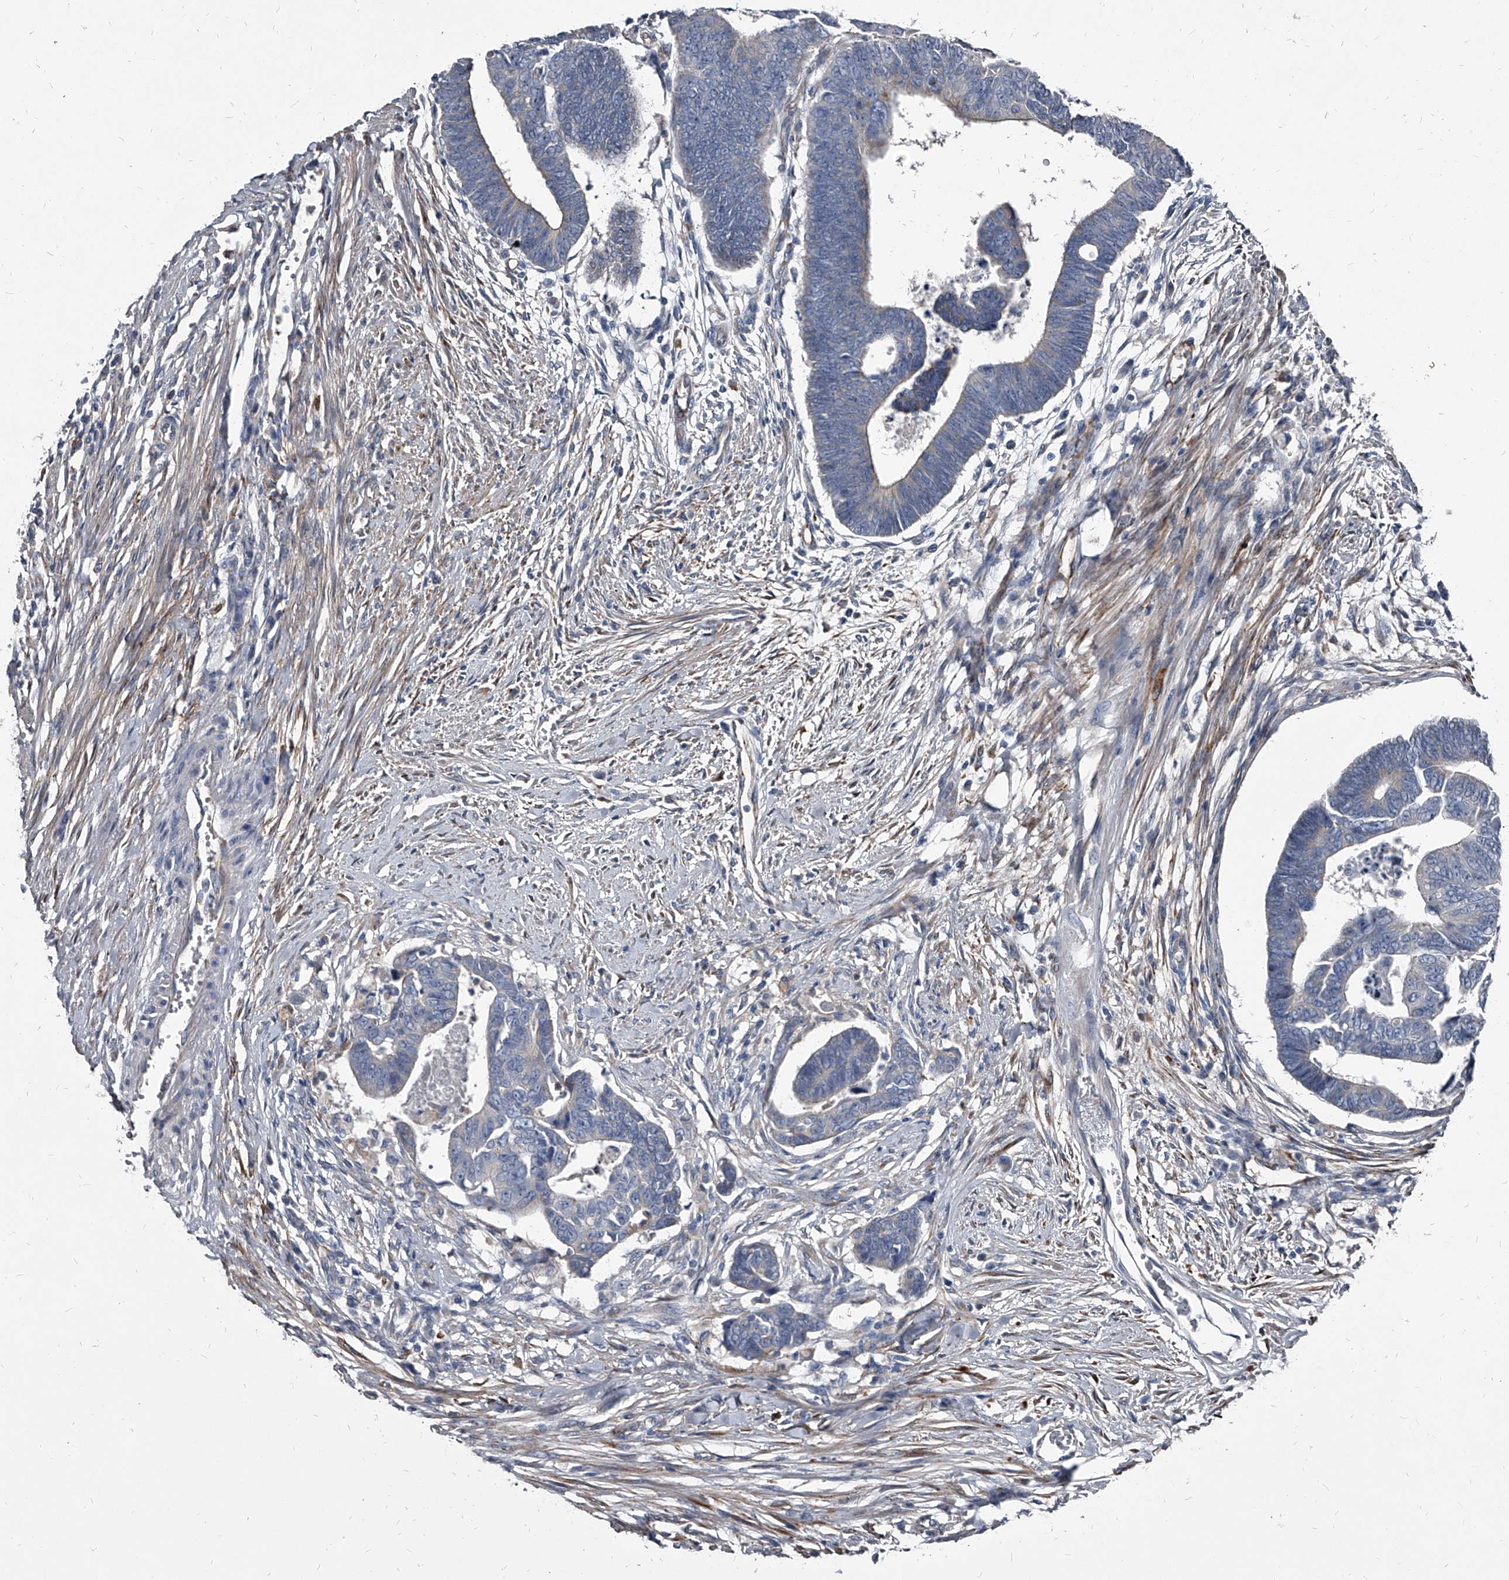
{"staining": {"intensity": "negative", "quantity": "none", "location": "none"}, "tissue": "colorectal cancer", "cell_type": "Tumor cells", "image_type": "cancer", "snomed": [{"axis": "morphology", "description": "Adenocarcinoma, NOS"}, {"axis": "topography", "description": "Rectum"}], "caption": "Colorectal cancer (adenocarcinoma) stained for a protein using IHC exhibits no expression tumor cells.", "gene": "PGLYRP3", "patient": {"sex": "female", "age": 65}}